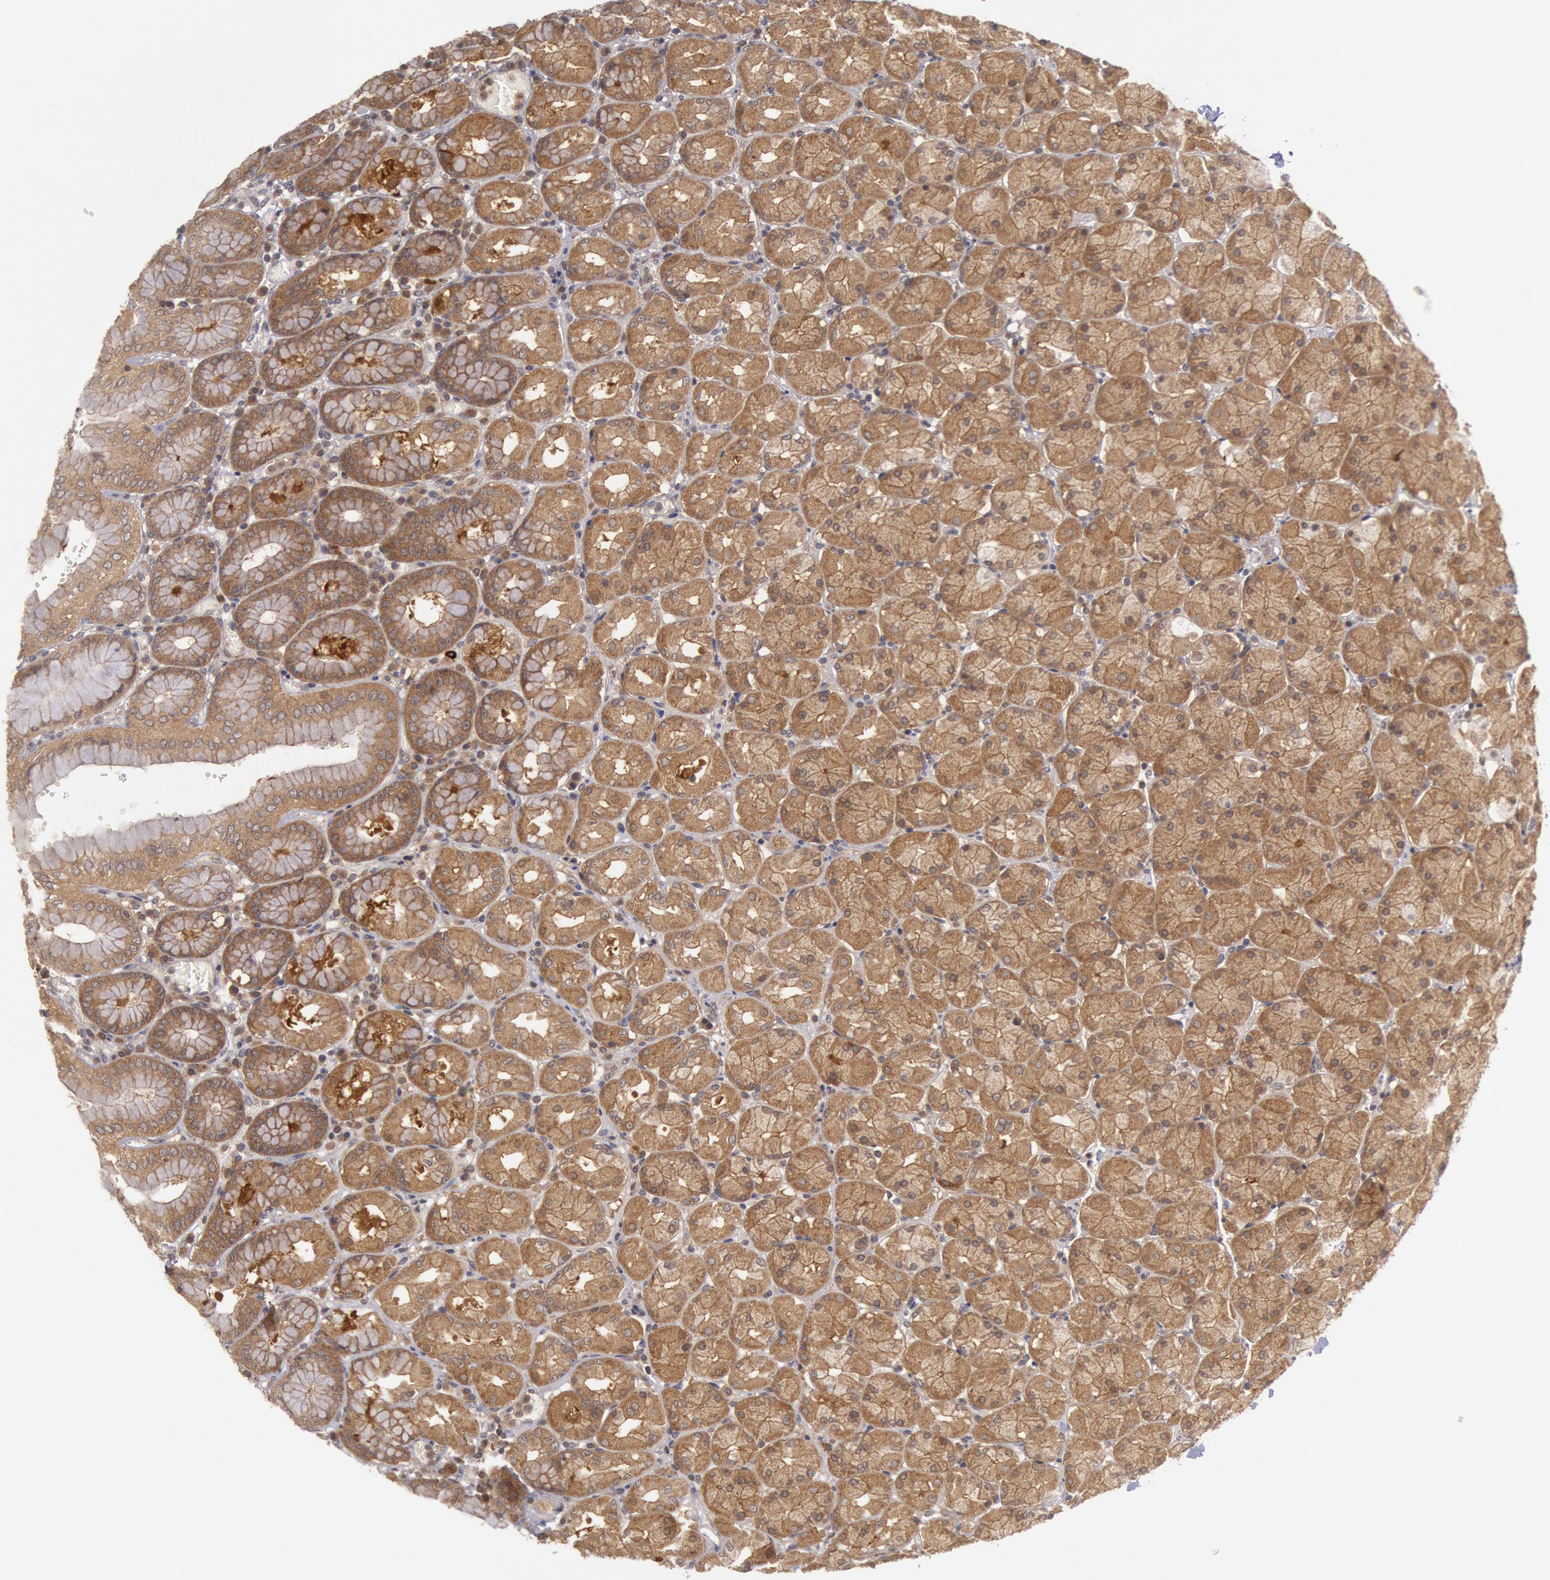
{"staining": {"intensity": "moderate", "quantity": ">75%", "location": "cytoplasmic/membranous"}, "tissue": "stomach", "cell_type": "Glandular cells", "image_type": "normal", "snomed": [{"axis": "morphology", "description": "Normal tissue, NOS"}, {"axis": "topography", "description": "Stomach, upper"}, {"axis": "topography", "description": "Stomach"}], "caption": "Protein analysis of benign stomach reveals moderate cytoplasmic/membranous expression in approximately >75% of glandular cells.", "gene": "BRAF", "patient": {"sex": "male", "age": 76}}